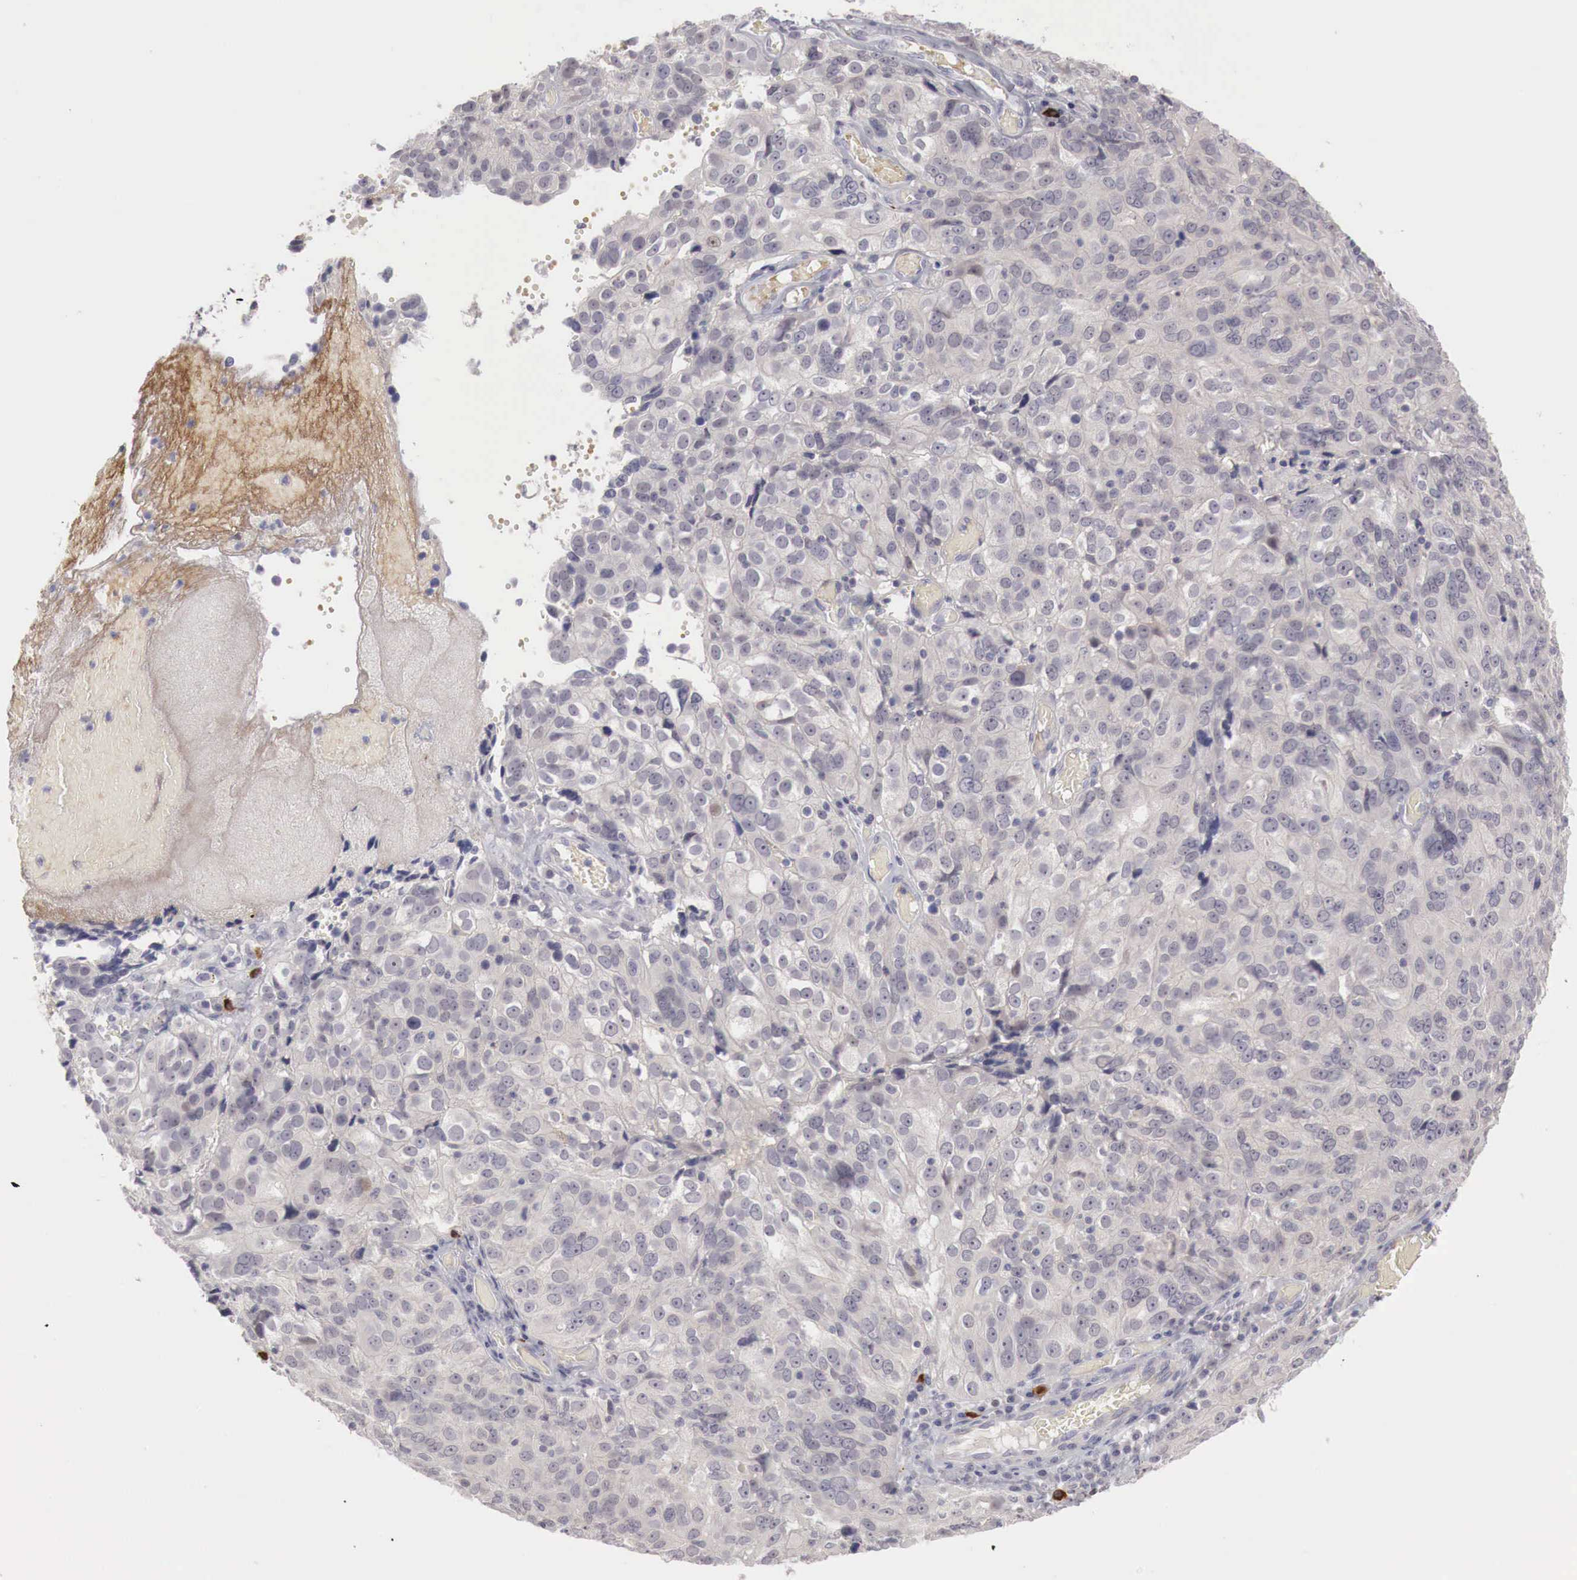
{"staining": {"intensity": "negative", "quantity": "none", "location": "none"}, "tissue": "ovarian cancer", "cell_type": "Tumor cells", "image_type": "cancer", "snomed": [{"axis": "morphology", "description": "Carcinoma, endometroid"}, {"axis": "topography", "description": "Ovary"}], "caption": "DAB immunohistochemical staining of ovarian endometroid carcinoma demonstrates no significant staining in tumor cells. (DAB immunohistochemistry visualized using brightfield microscopy, high magnification).", "gene": "GATA1", "patient": {"sex": "female", "age": 75}}